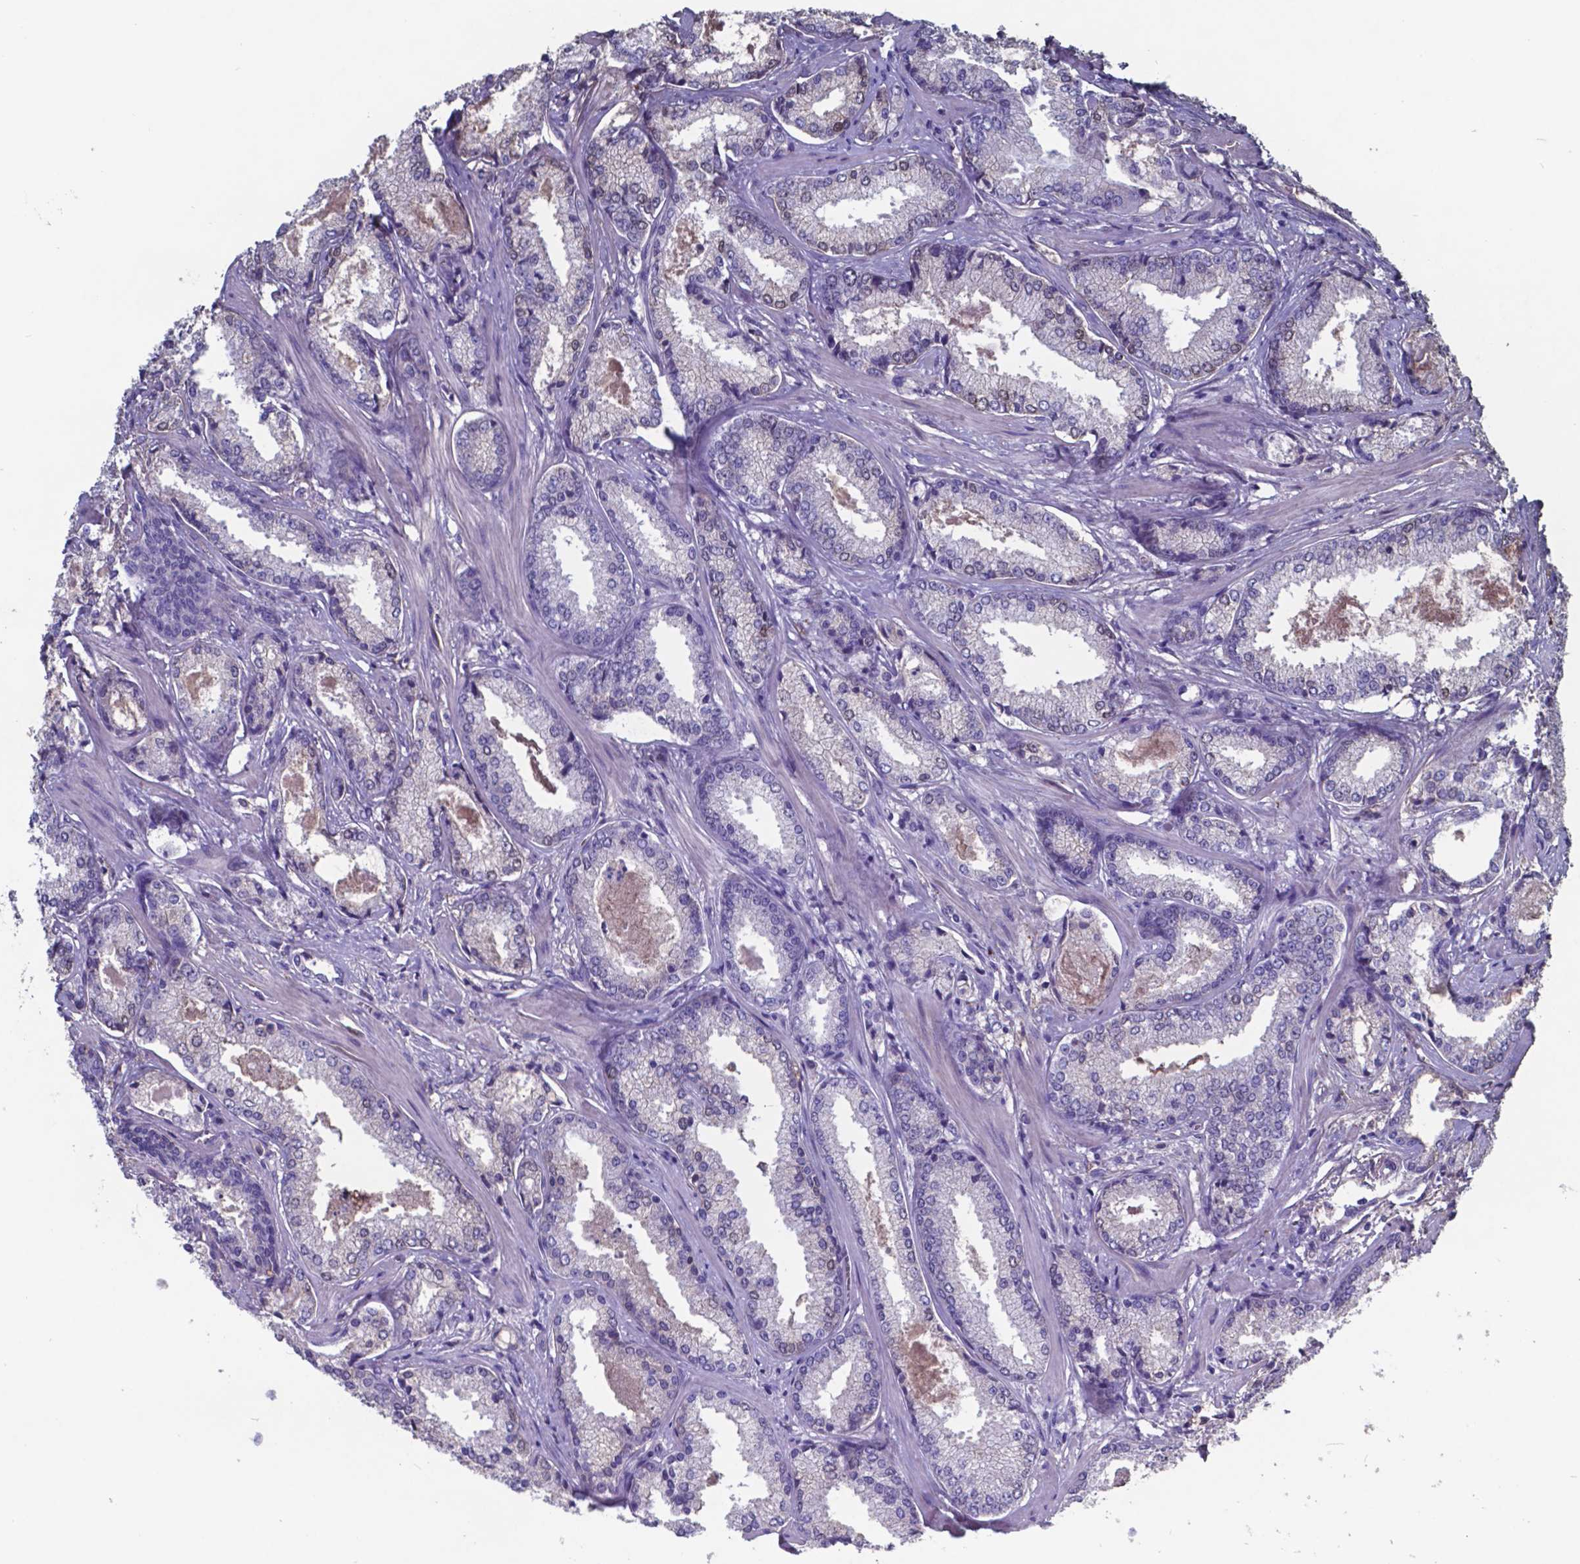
{"staining": {"intensity": "negative", "quantity": "none", "location": "none"}, "tissue": "prostate cancer", "cell_type": "Tumor cells", "image_type": "cancer", "snomed": [{"axis": "morphology", "description": "Adenocarcinoma, Low grade"}, {"axis": "topography", "description": "Prostate"}], "caption": "Human prostate adenocarcinoma (low-grade) stained for a protein using immunohistochemistry (IHC) displays no positivity in tumor cells.", "gene": "TTR", "patient": {"sex": "male", "age": 56}}